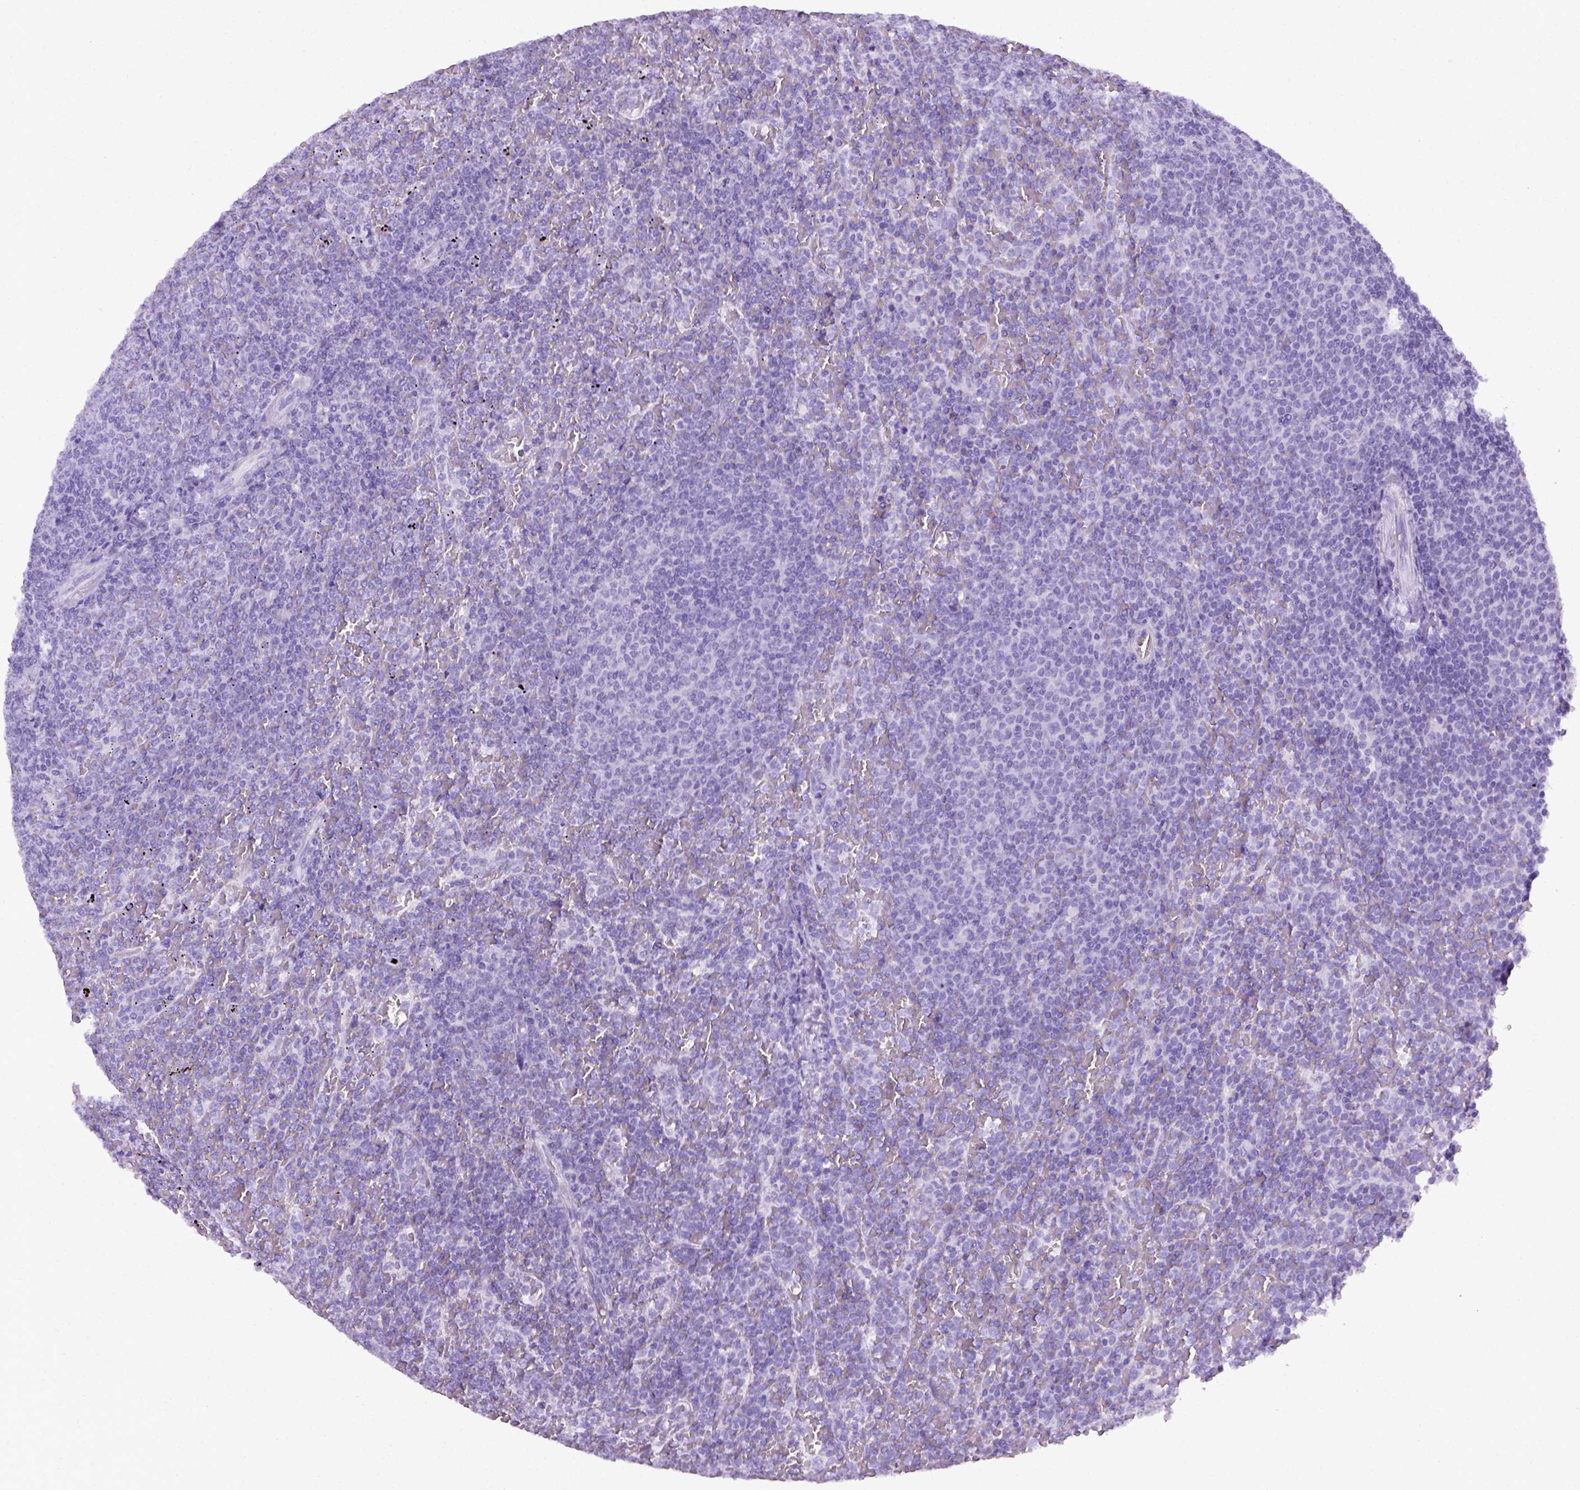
{"staining": {"intensity": "negative", "quantity": "none", "location": "none"}, "tissue": "lymphoma", "cell_type": "Tumor cells", "image_type": "cancer", "snomed": [{"axis": "morphology", "description": "Malignant lymphoma, non-Hodgkin's type, Low grade"}, {"axis": "topography", "description": "Spleen"}], "caption": "Immunohistochemical staining of human low-grade malignant lymphoma, non-Hodgkin's type displays no significant staining in tumor cells.", "gene": "ITIH4", "patient": {"sex": "female", "age": 77}}